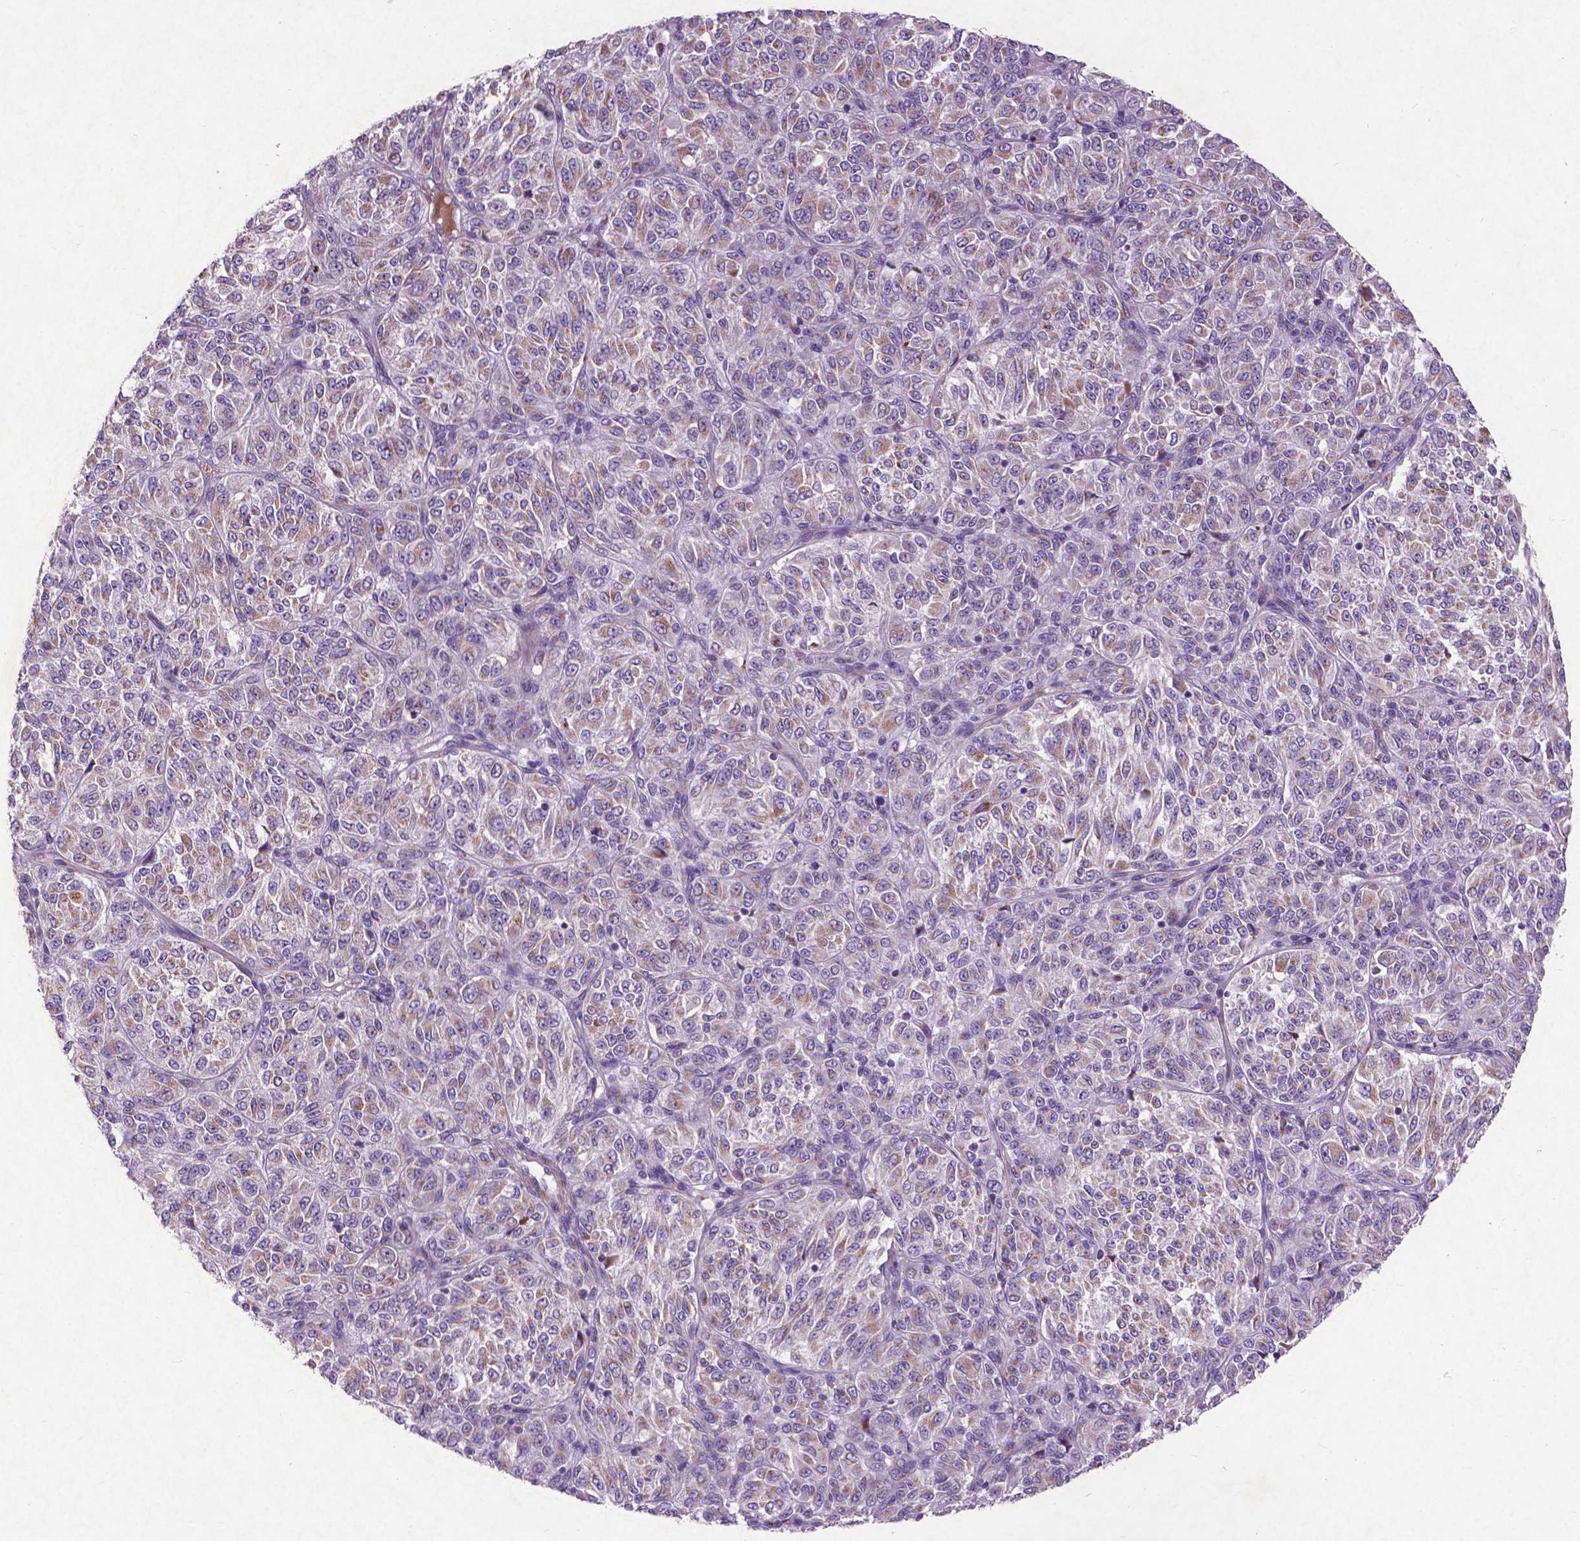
{"staining": {"intensity": "weak", "quantity": ">75%", "location": "cytoplasmic/membranous"}, "tissue": "melanoma", "cell_type": "Tumor cells", "image_type": "cancer", "snomed": [{"axis": "morphology", "description": "Malignant melanoma, Metastatic site"}, {"axis": "topography", "description": "Brain"}], "caption": "Human melanoma stained for a protein (brown) reveals weak cytoplasmic/membranous positive staining in about >75% of tumor cells.", "gene": "ATG4D", "patient": {"sex": "female", "age": 56}}